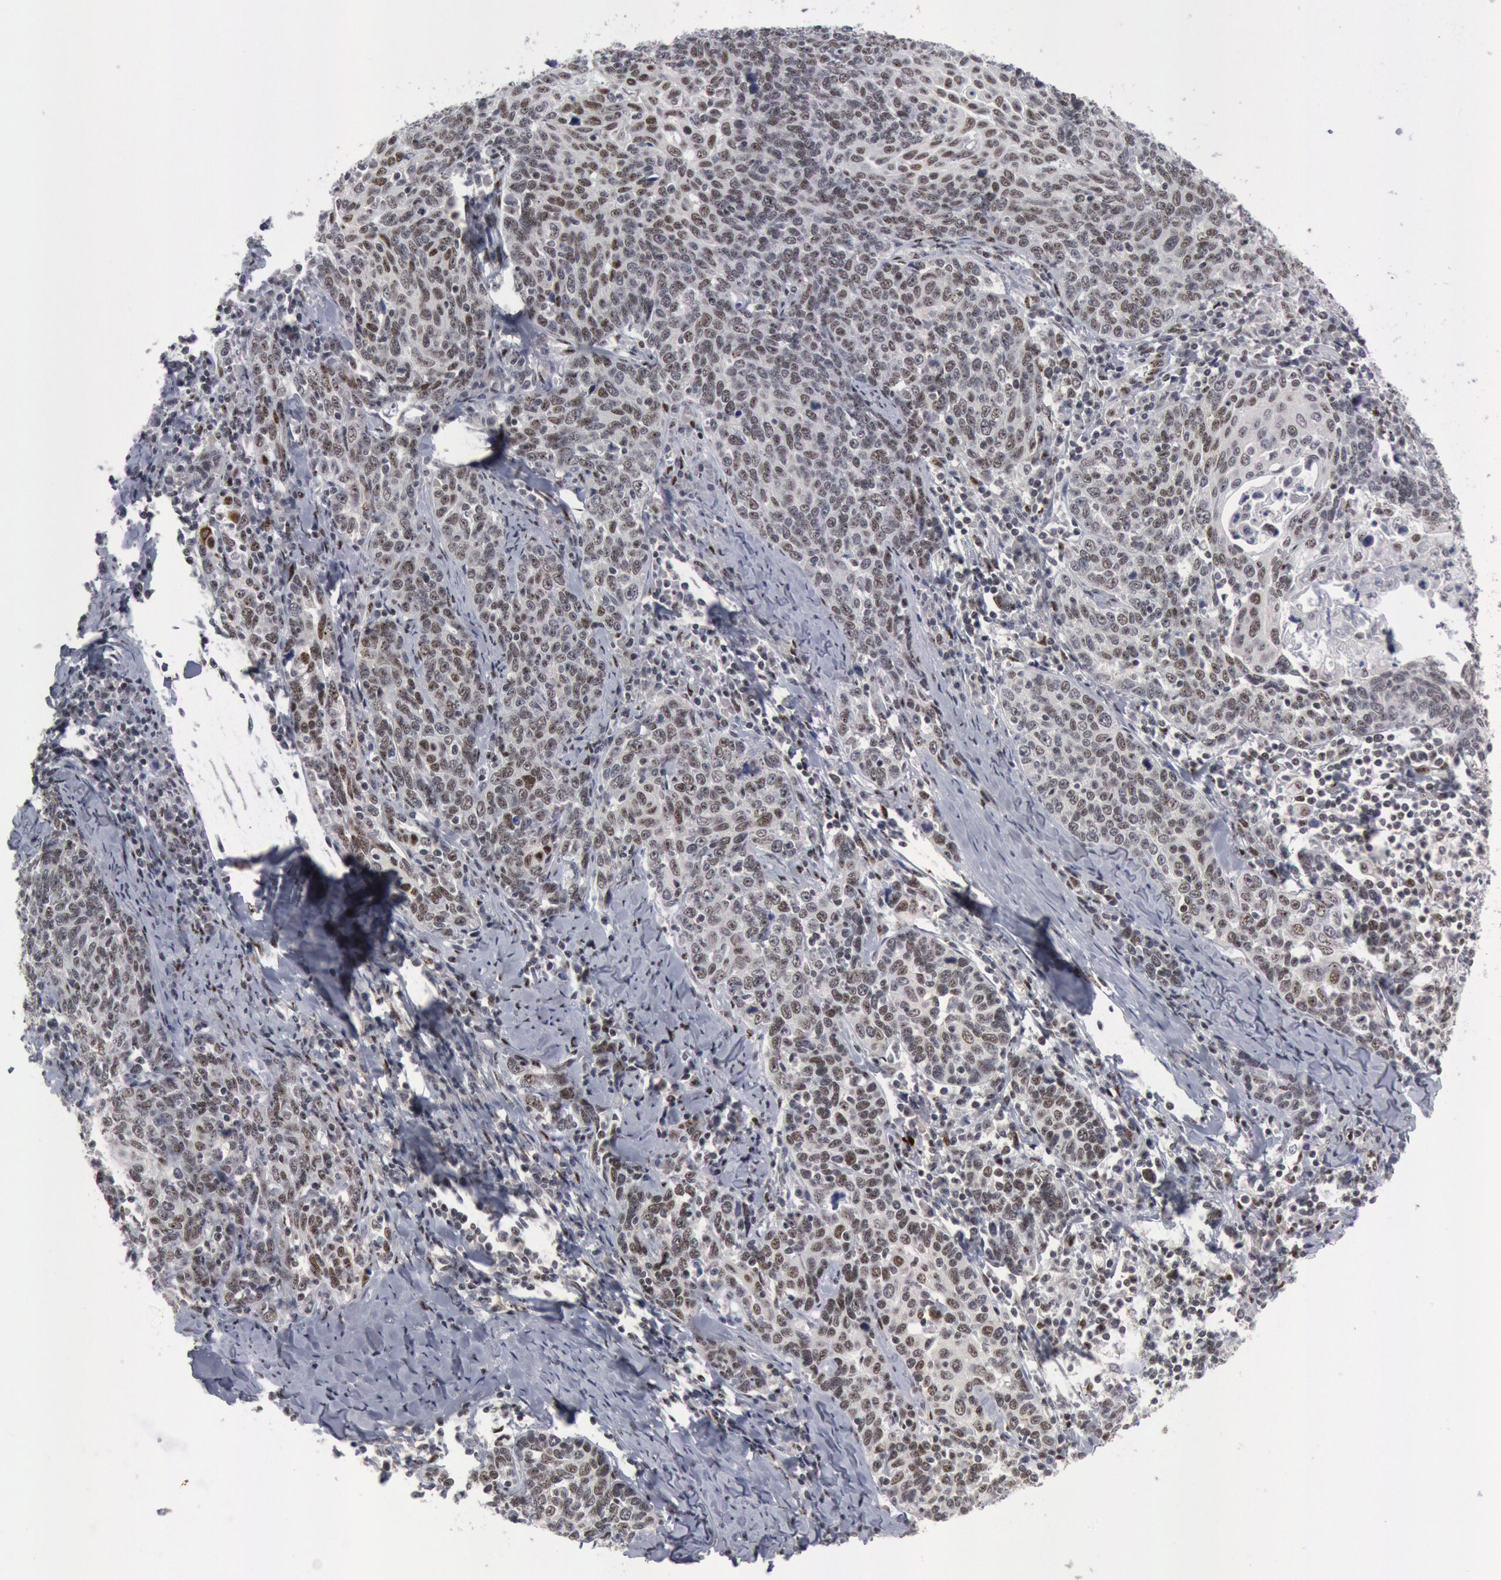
{"staining": {"intensity": "weak", "quantity": "<25%", "location": "nuclear"}, "tissue": "cervical cancer", "cell_type": "Tumor cells", "image_type": "cancer", "snomed": [{"axis": "morphology", "description": "Squamous cell carcinoma, NOS"}, {"axis": "topography", "description": "Cervix"}], "caption": "IHC image of neoplastic tissue: human cervical cancer stained with DAB reveals no significant protein expression in tumor cells.", "gene": "FOXO1", "patient": {"sex": "female", "age": 41}}